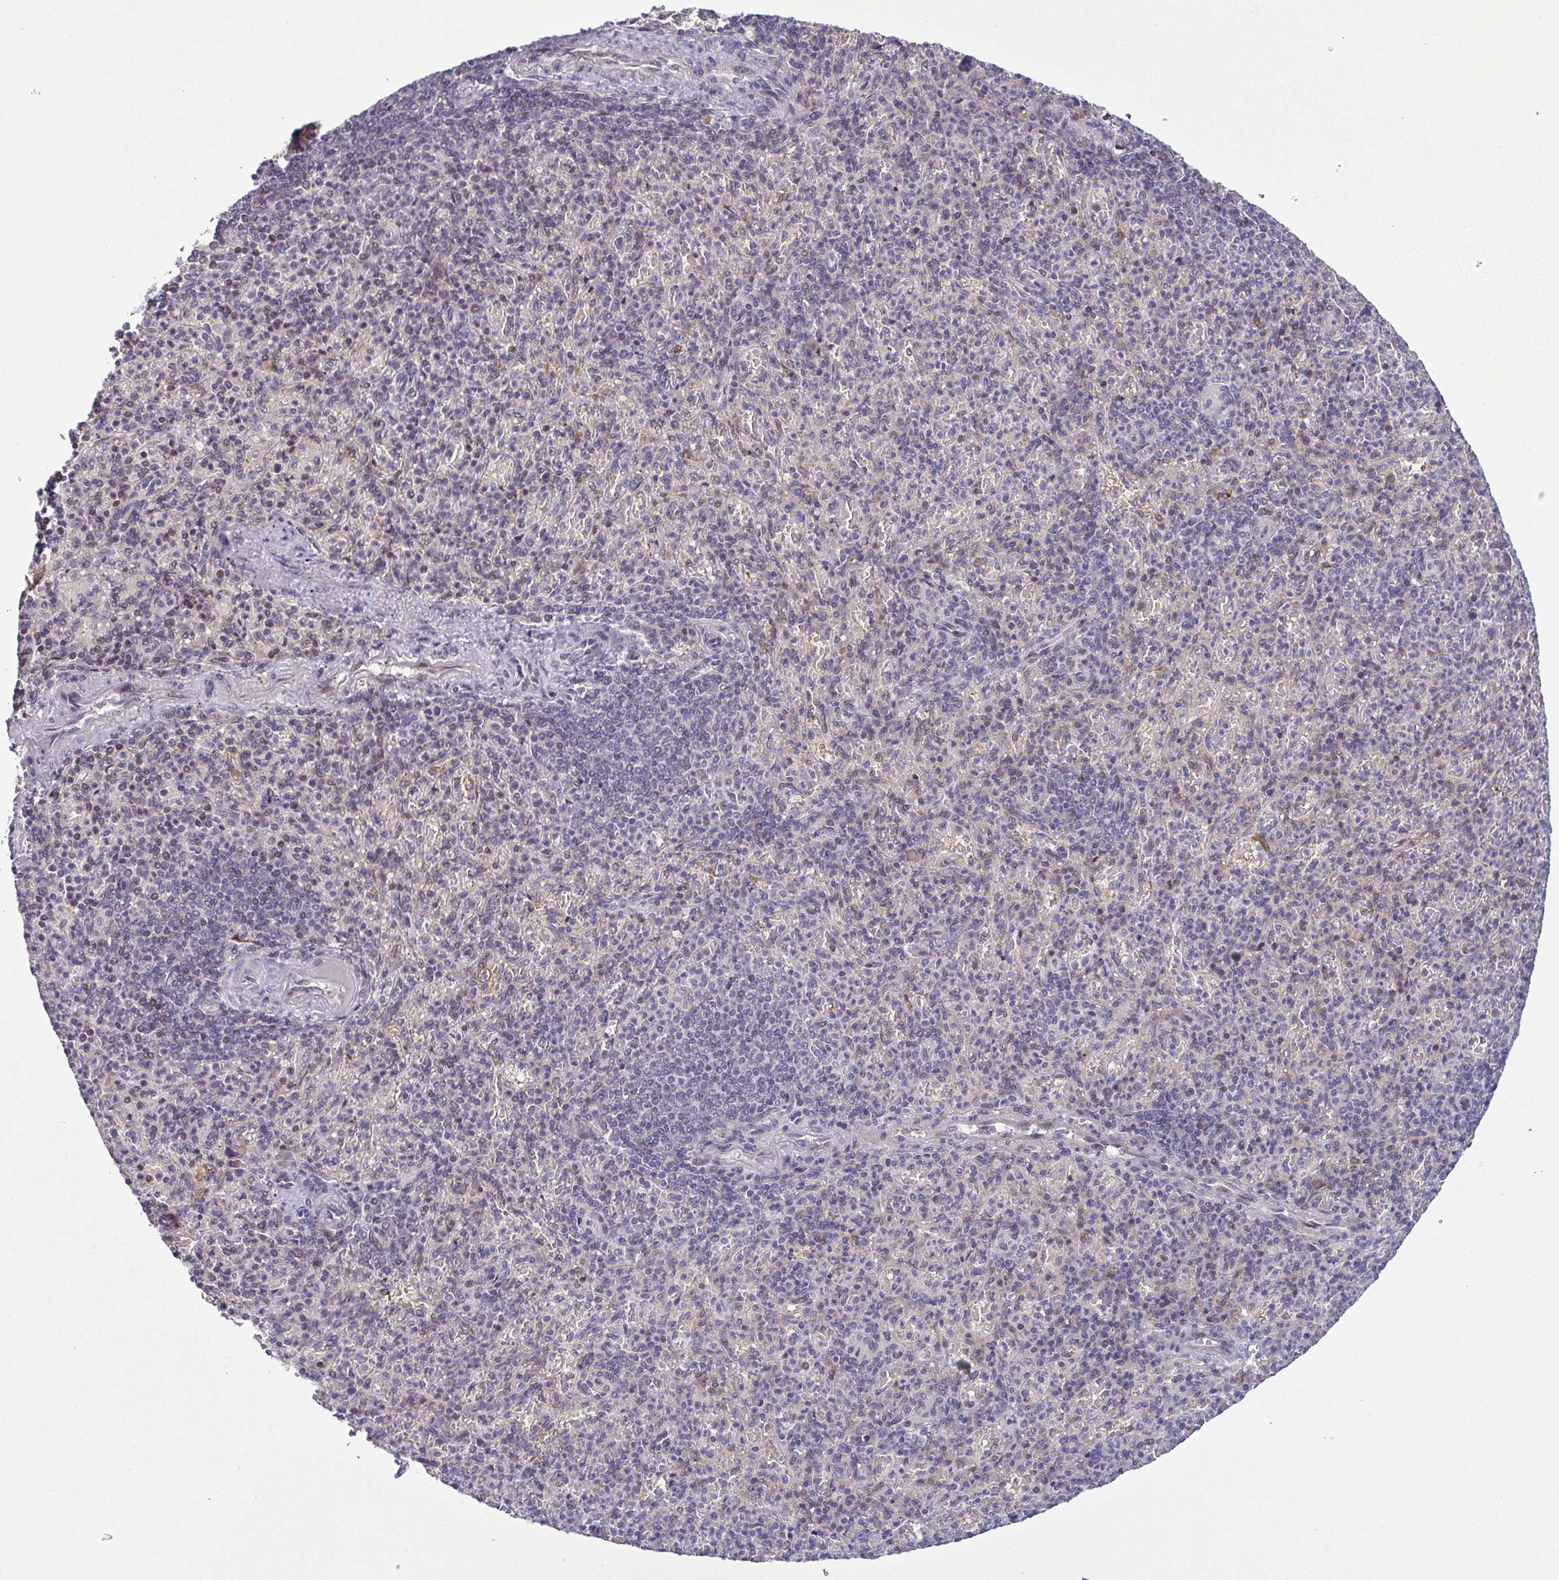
{"staining": {"intensity": "weak", "quantity": "<25%", "location": "cytoplasmic/membranous"}, "tissue": "spleen", "cell_type": "Cells in red pulp", "image_type": "normal", "snomed": [{"axis": "morphology", "description": "Normal tissue, NOS"}, {"axis": "topography", "description": "Spleen"}], "caption": "DAB (3,3'-diaminobenzidine) immunohistochemical staining of unremarkable spleen reveals no significant expression in cells in red pulp. (DAB (3,3'-diaminobenzidine) IHC, high magnification).", "gene": "ODF1", "patient": {"sex": "female", "age": 74}}